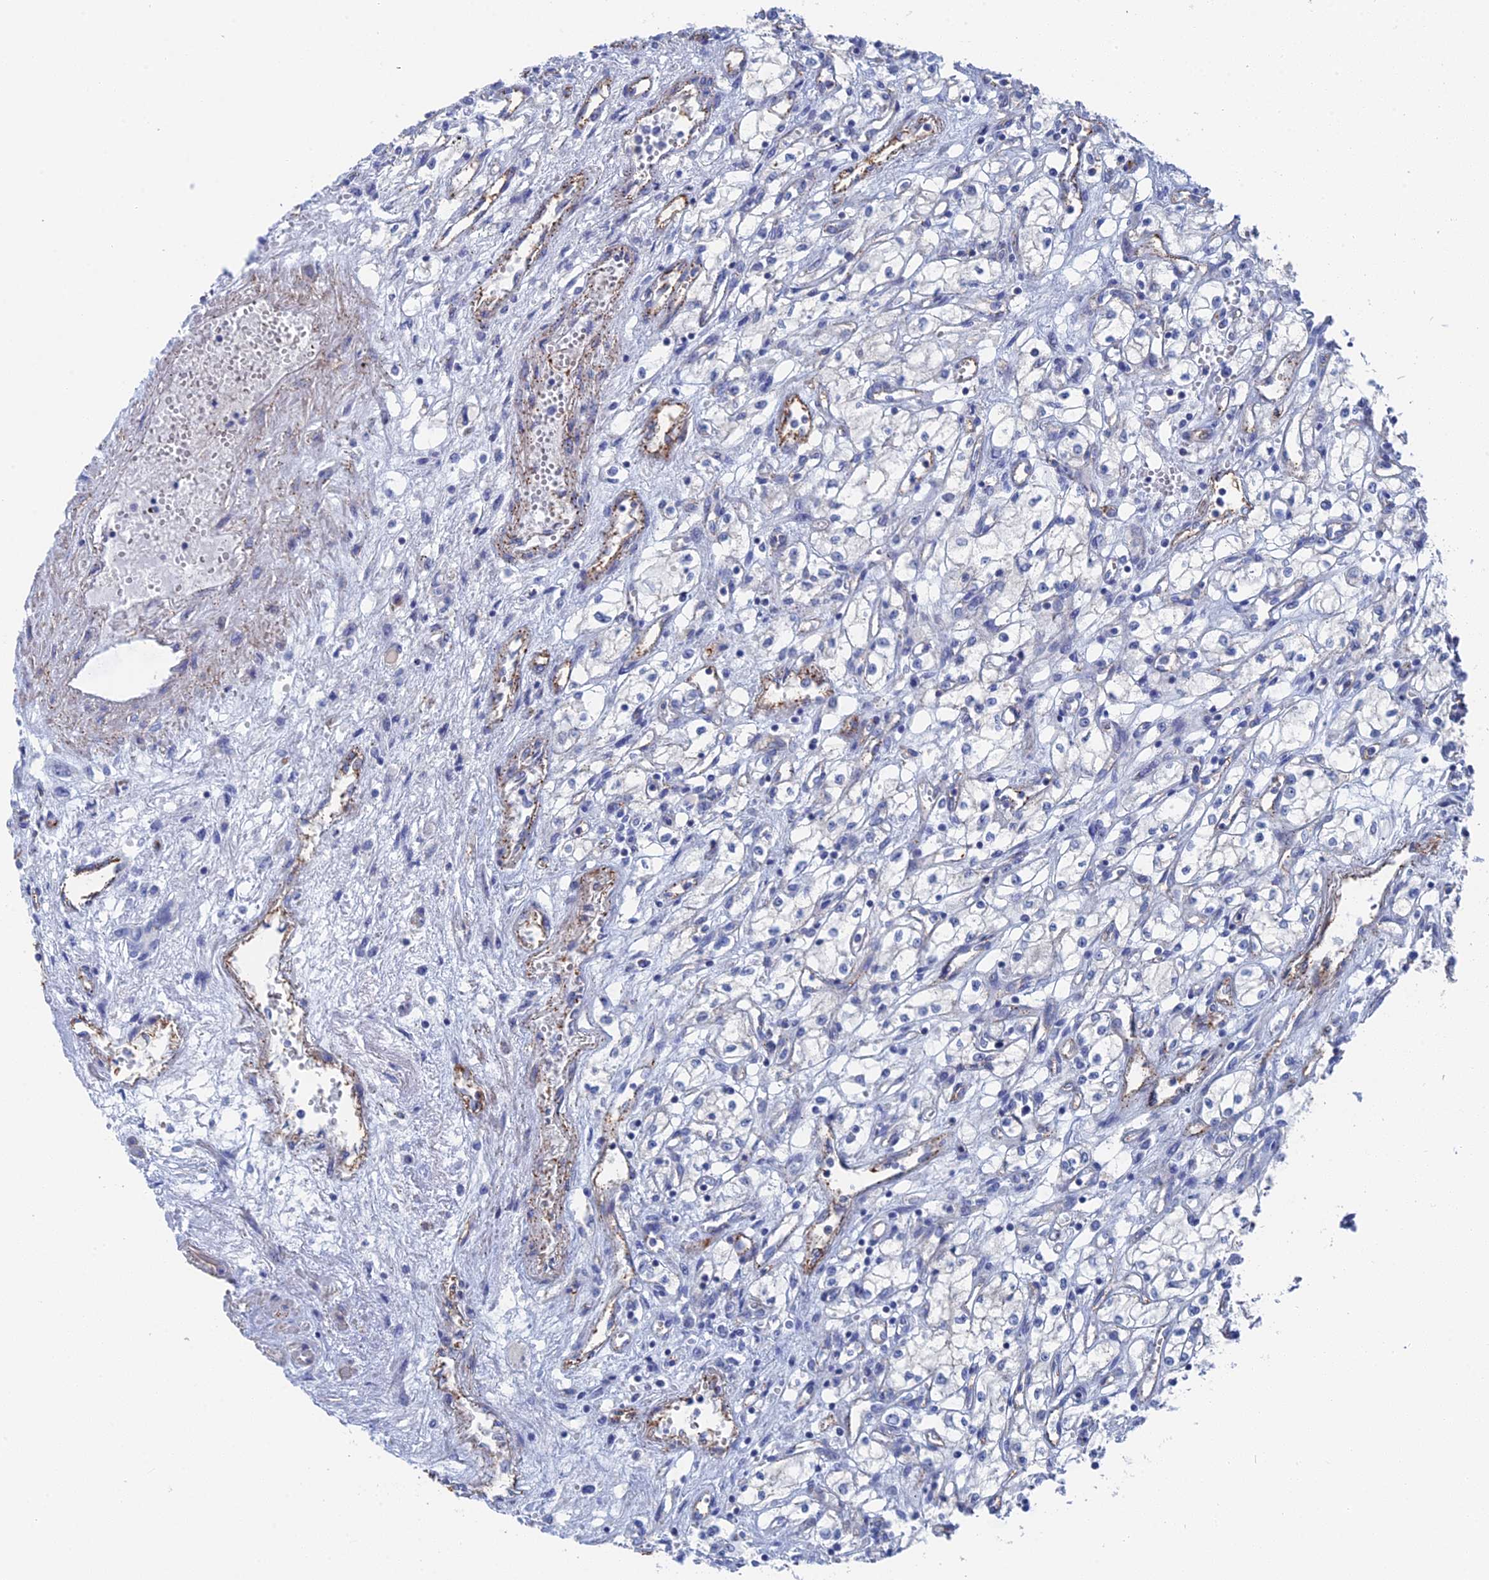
{"staining": {"intensity": "negative", "quantity": "none", "location": "none"}, "tissue": "renal cancer", "cell_type": "Tumor cells", "image_type": "cancer", "snomed": [{"axis": "morphology", "description": "Adenocarcinoma, NOS"}, {"axis": "topography", "description": "Kidney"}], "caption": "IHC of human renal cancer (adenocarcinoma) reveals no positivity in tumor cells.", "gene": "MTHFSD", "patient": {"sex": "male", "age": 59}}